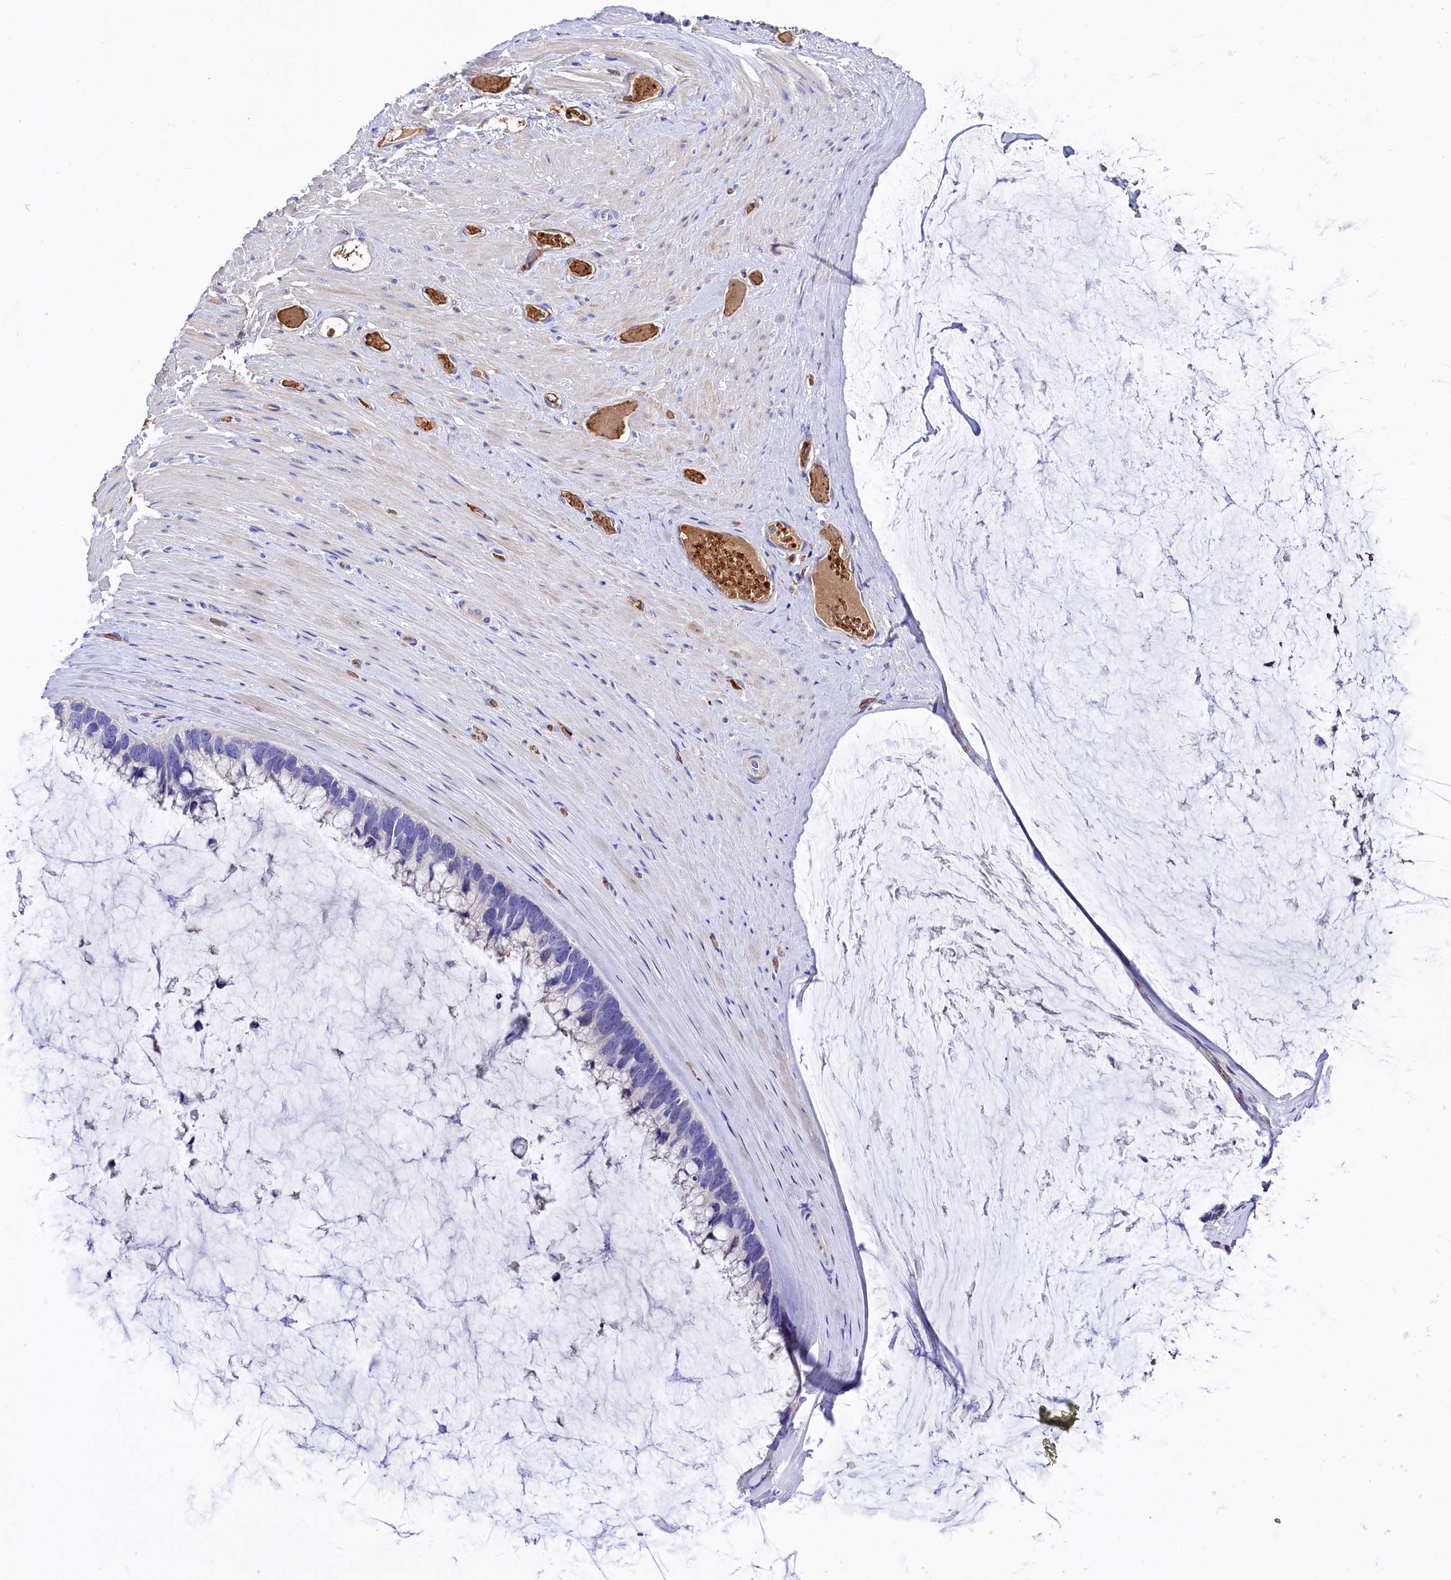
{"staining": {"intensity": "moderate", "quantity": "<25%", "location": "cytoplasmic/membranous"}, "tissue": "ovarian cancer", "cell_type": "Tumor cells", "image_type": "cancer", "snomed": [{"axis": "morphology", "description": "Cystadenocarcinoma, mucinous, NOS"}, {"axis": "topography", "description": "Ovary"}], "caption": "Immunohistochemical staining of human ovarian cancer demonstrates low levels of moderate cytoplasmic/membranous staining in about <25% of tumor cells. Using DAB (brown) and hematoxylin (blue) stains, captured at high magnification using brightfield microscopy.", "gene": "RPUSD3", "patient": {"sex": "female", "age": 39}}